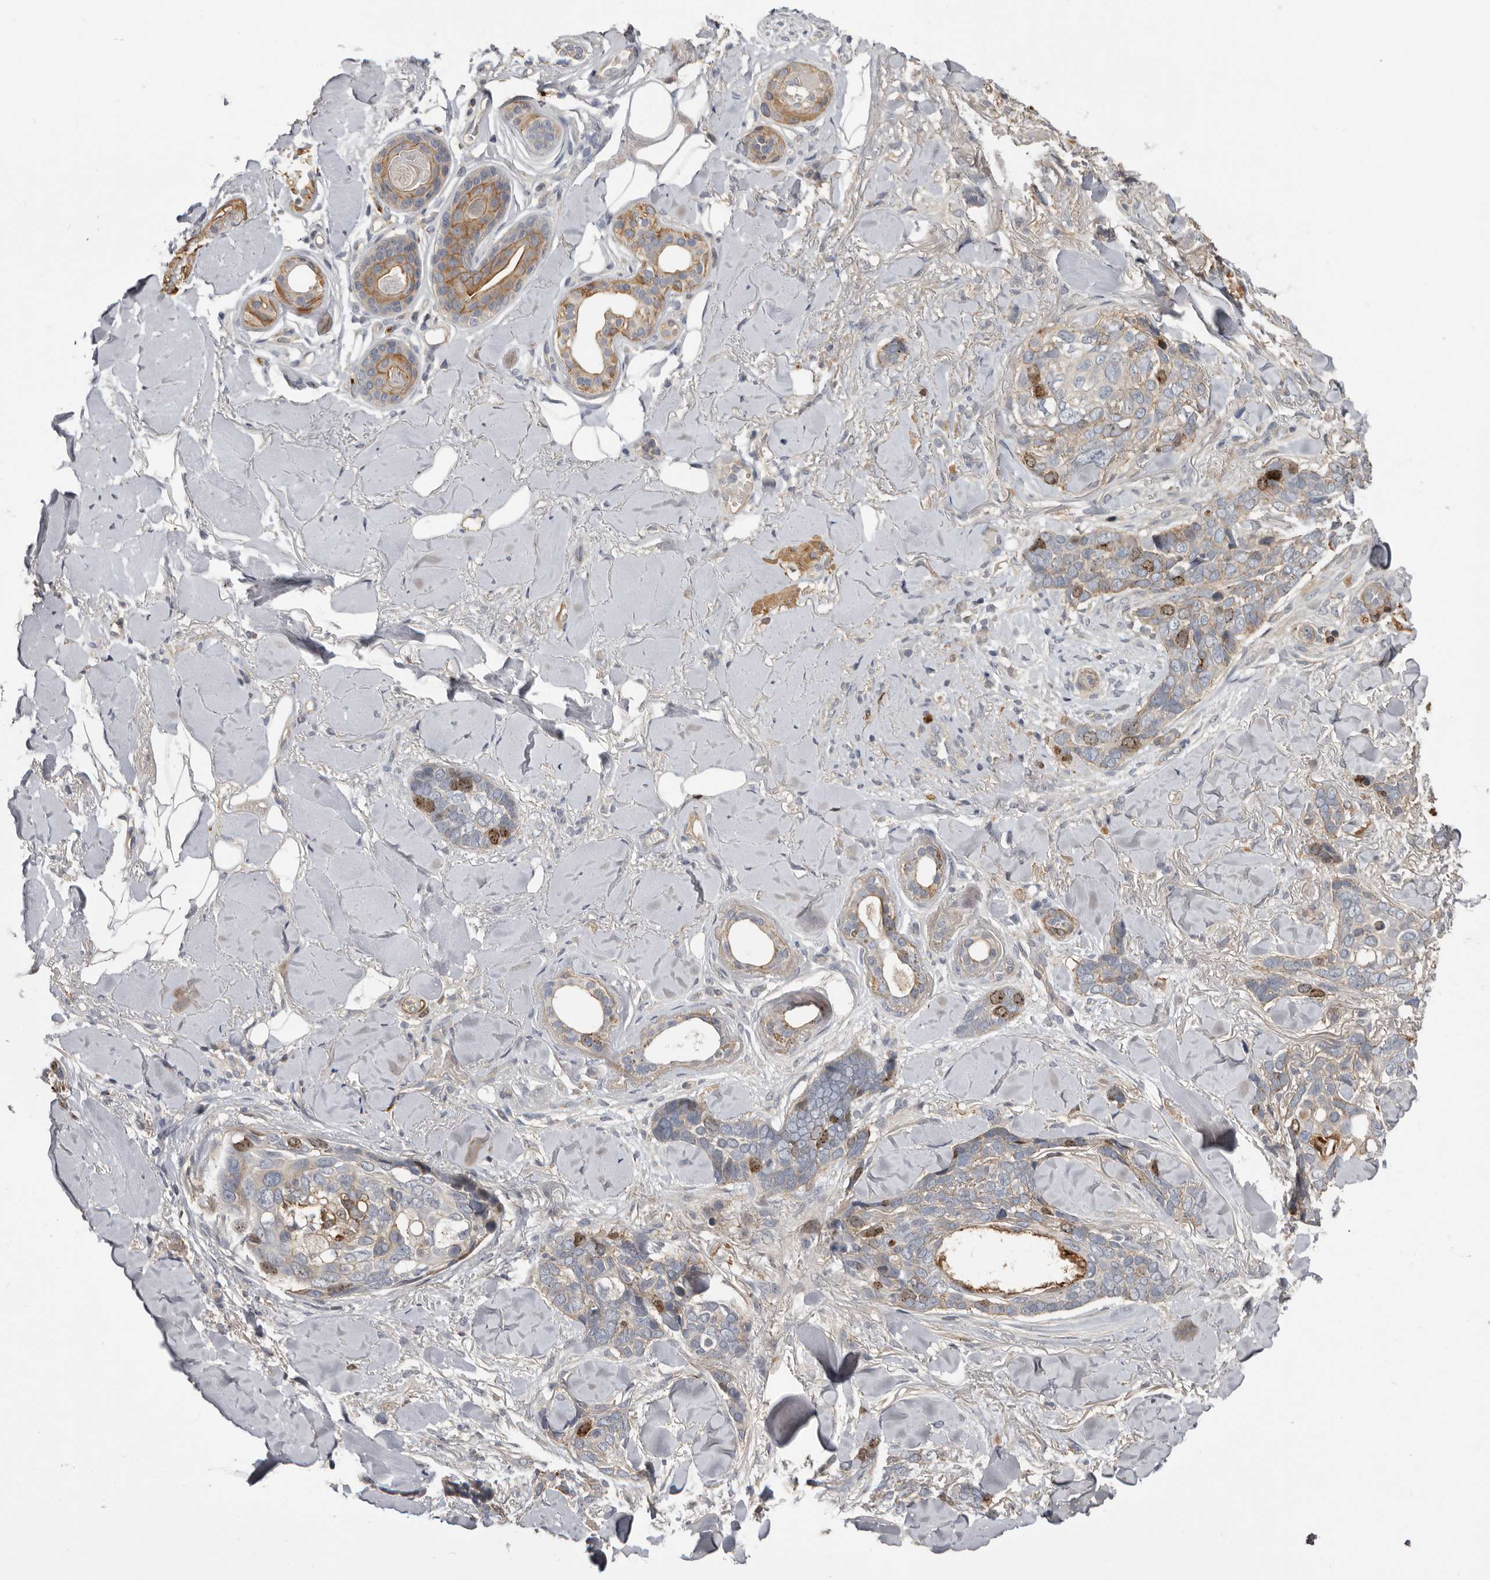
{"staining": {"intensity": "moderate", "quantity": "<25%", "location": "nuclear"}, "tissue": "skin cancer", "cell_type": "Tumor cells", "image_type": "cancer", "snomed": [{"axis": "morphology", "description": "Basal cell carcinoma"}, {"axis": "topography", "description": "Skin"}], "caption": "Protein expression analysis of skin basal cell carcinoma shows moderate nuclear staining in approximately <25% of tumor cells.", "gene": "CDCA8", "patient": {"sex": "female", "age": 82}}